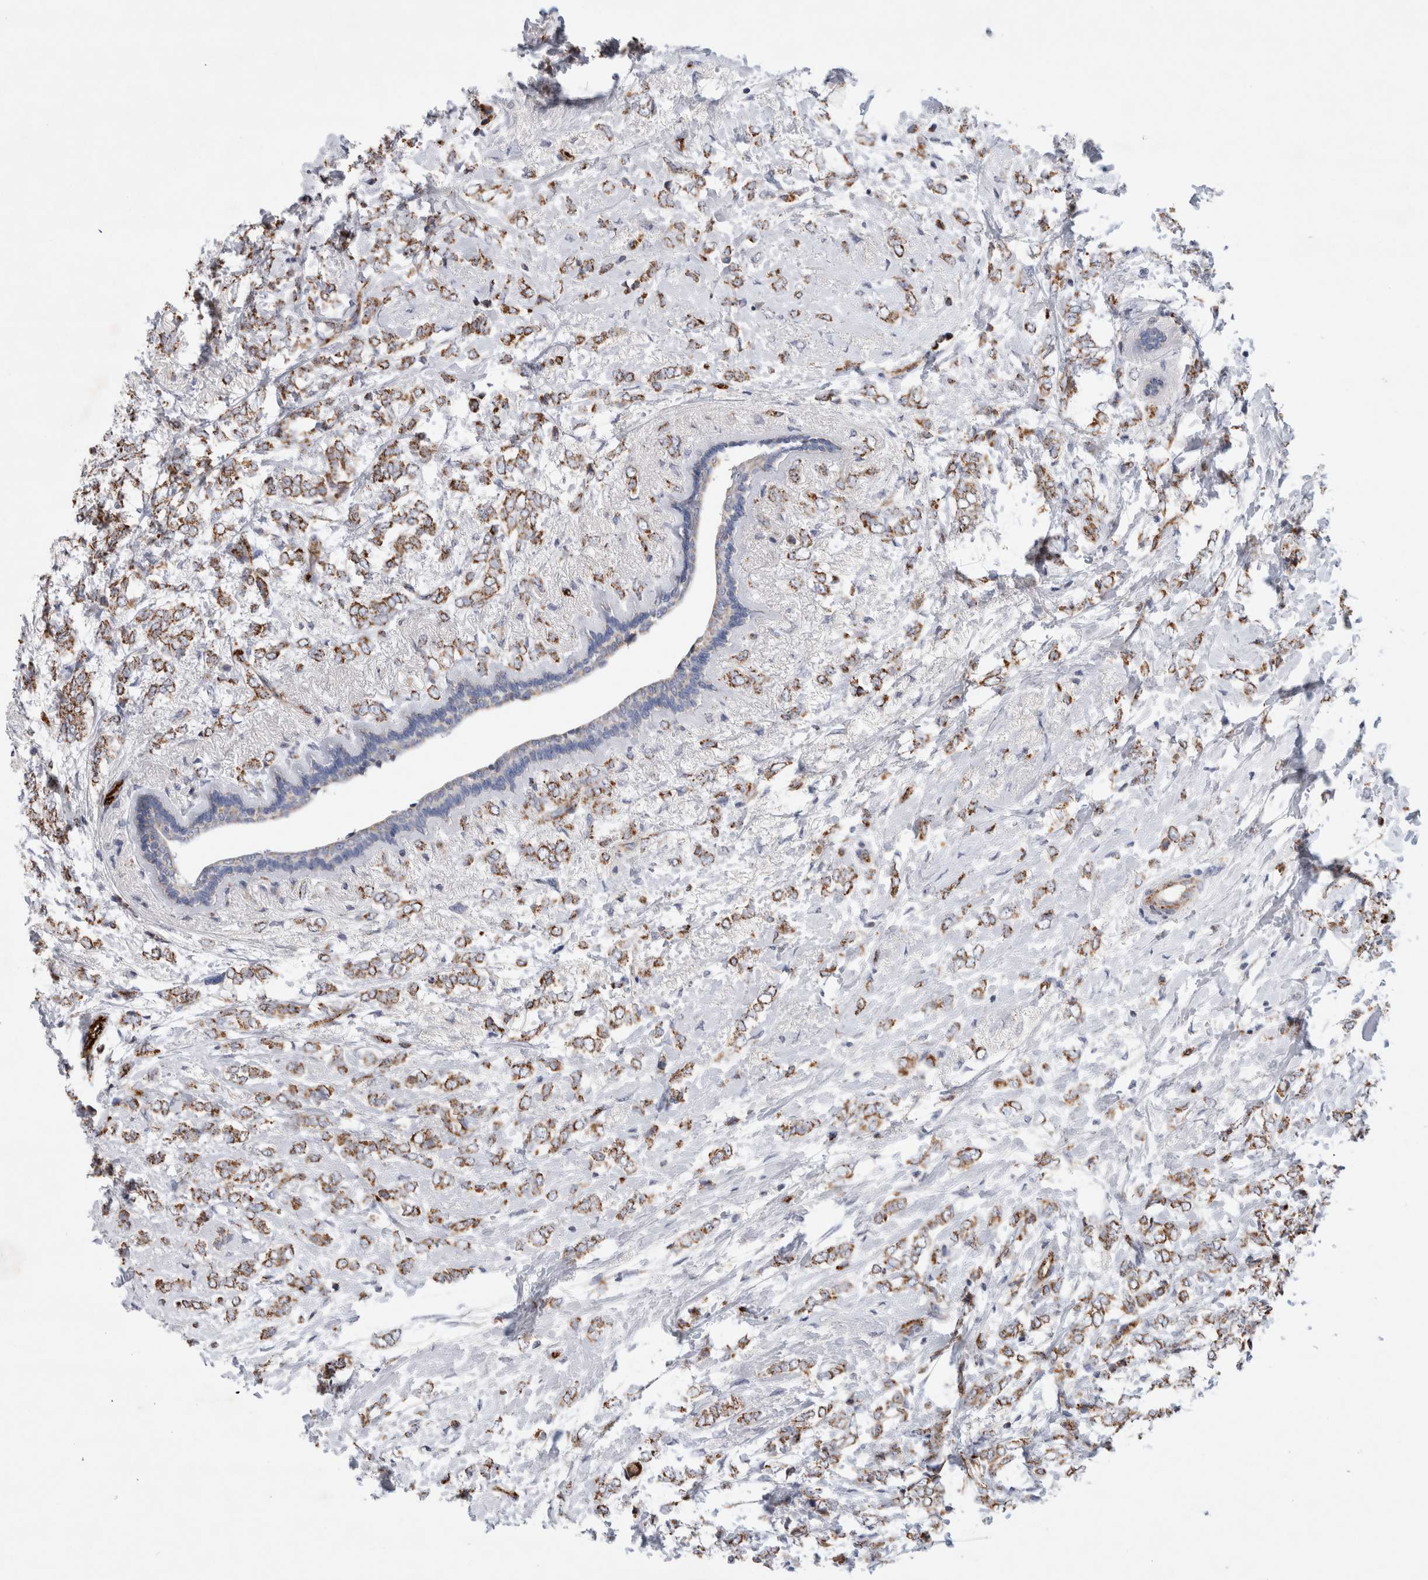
{"staining": {"intensity": "moderate", "quantity": ">75%", "location": "cytoplasmic/membranous"}, "tissue": "breast cancer", "cell_type": "Tumor cells", "image_type": "cancer", "snomed": [{"axis": "morphology", "description": "Normal tissue, NOS"}, {"axis": "morphology", "description": "Lobular carcinoma"}, {"axis": "topography", "description": "Breast"}], "caption": "Protein expression analysis of breast cancer (lobular carcinoma) reveals moderate cytoplasmic/membranous positivity in about >75% of tumor cells.", "gene": "IARS2", "patient": {"sex": "female", "age": 47}}